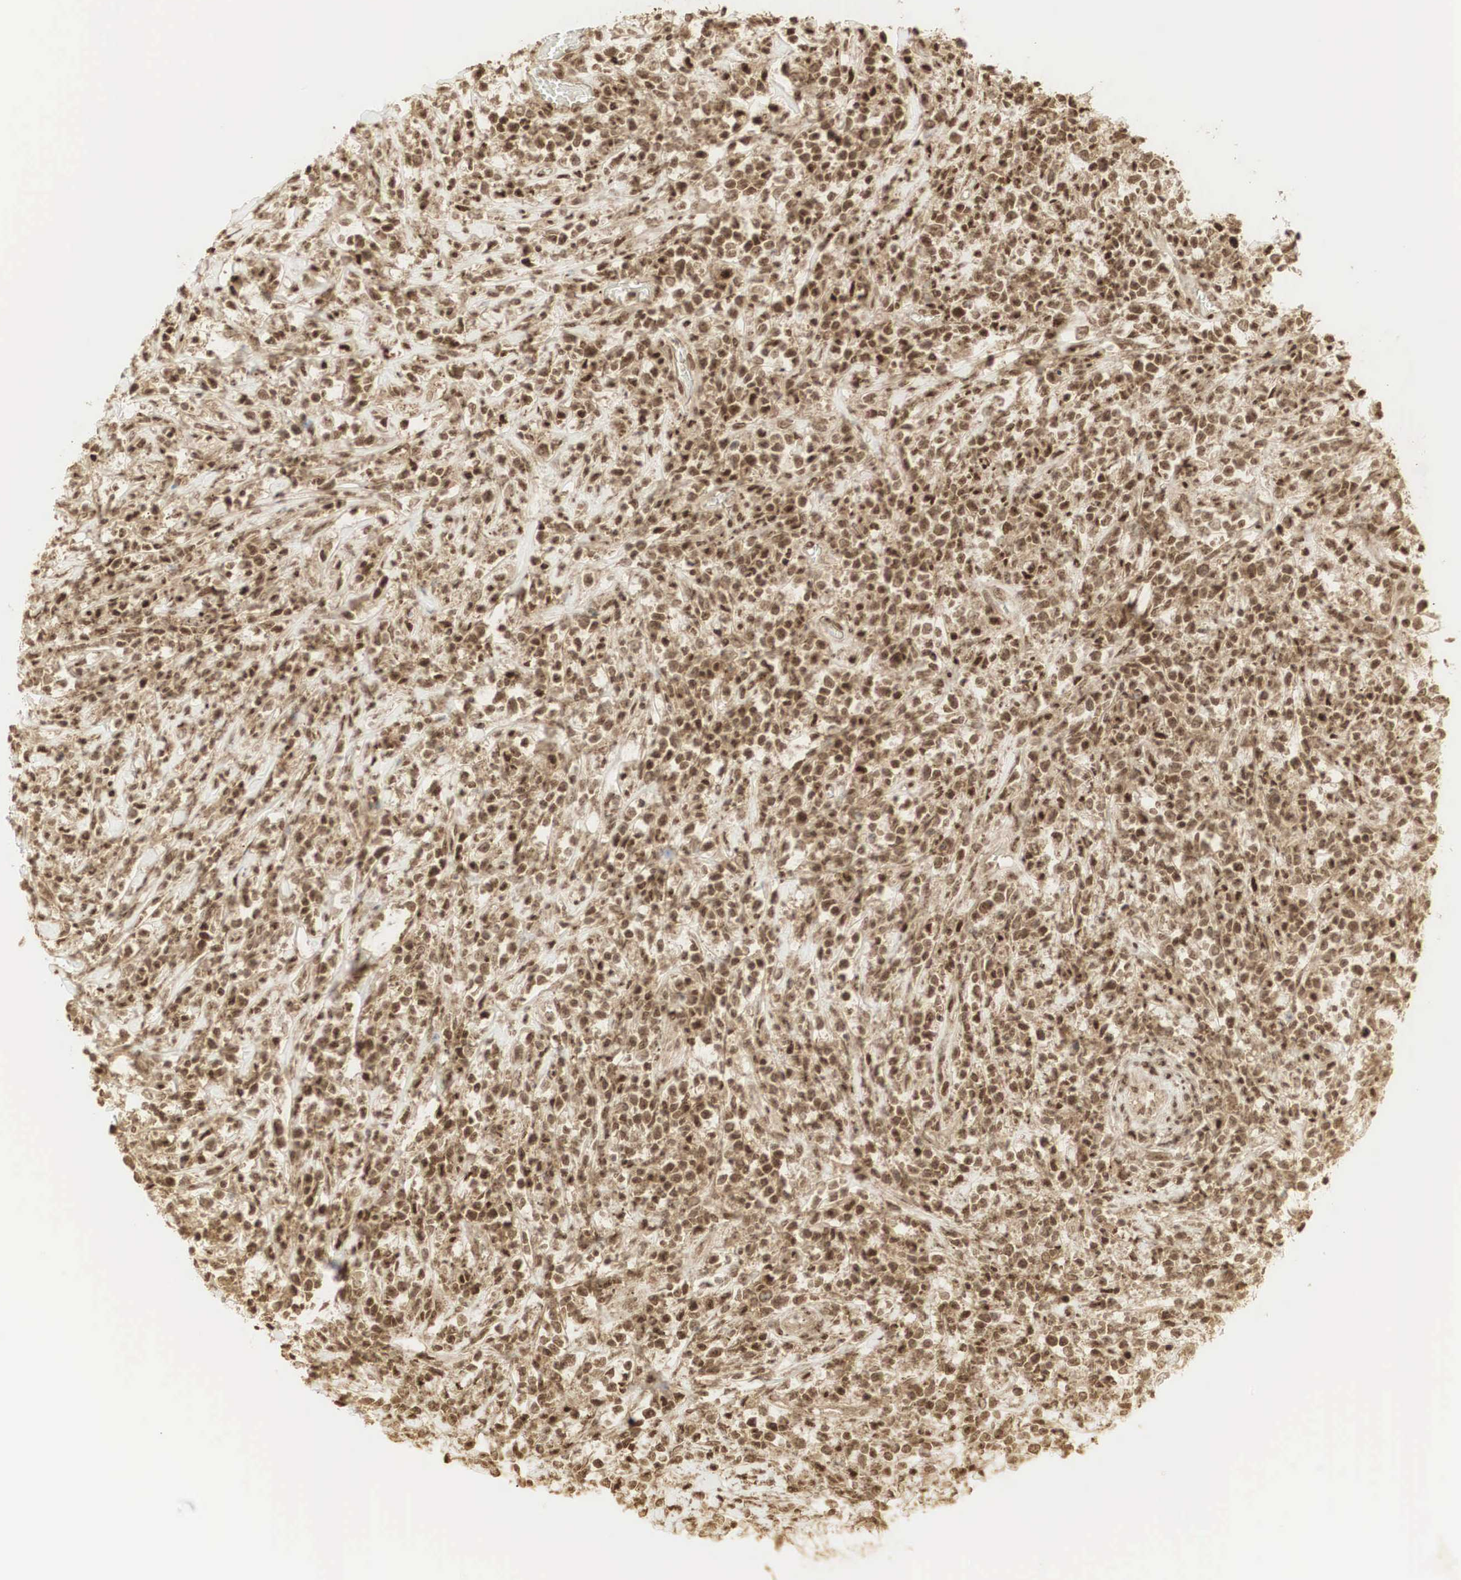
{"staining": {"intensity": "strong", "quantity": ">75%", "location": "cytoplasmic/membranous,nuclear"}, "tissue": "lymphoma", "cell_type": "Tumor cells", "image_type": "cancer", "snomed": [{"axis": "morphology", "description": "Malignant lymphoma, non-Hodgkin's type, High grade"}, {"axis": "topography", "description": "Colon"}], "caption": "The immunohistochemical stain highlights strong cytoplasmic/membranous and nuclear positivity in tumor cells of malignant lymphoma, non-Hodgkin's type (high-grade) tissue.", "gene": "RNF113A", "patient": {"sex": "male", "age": 82}}